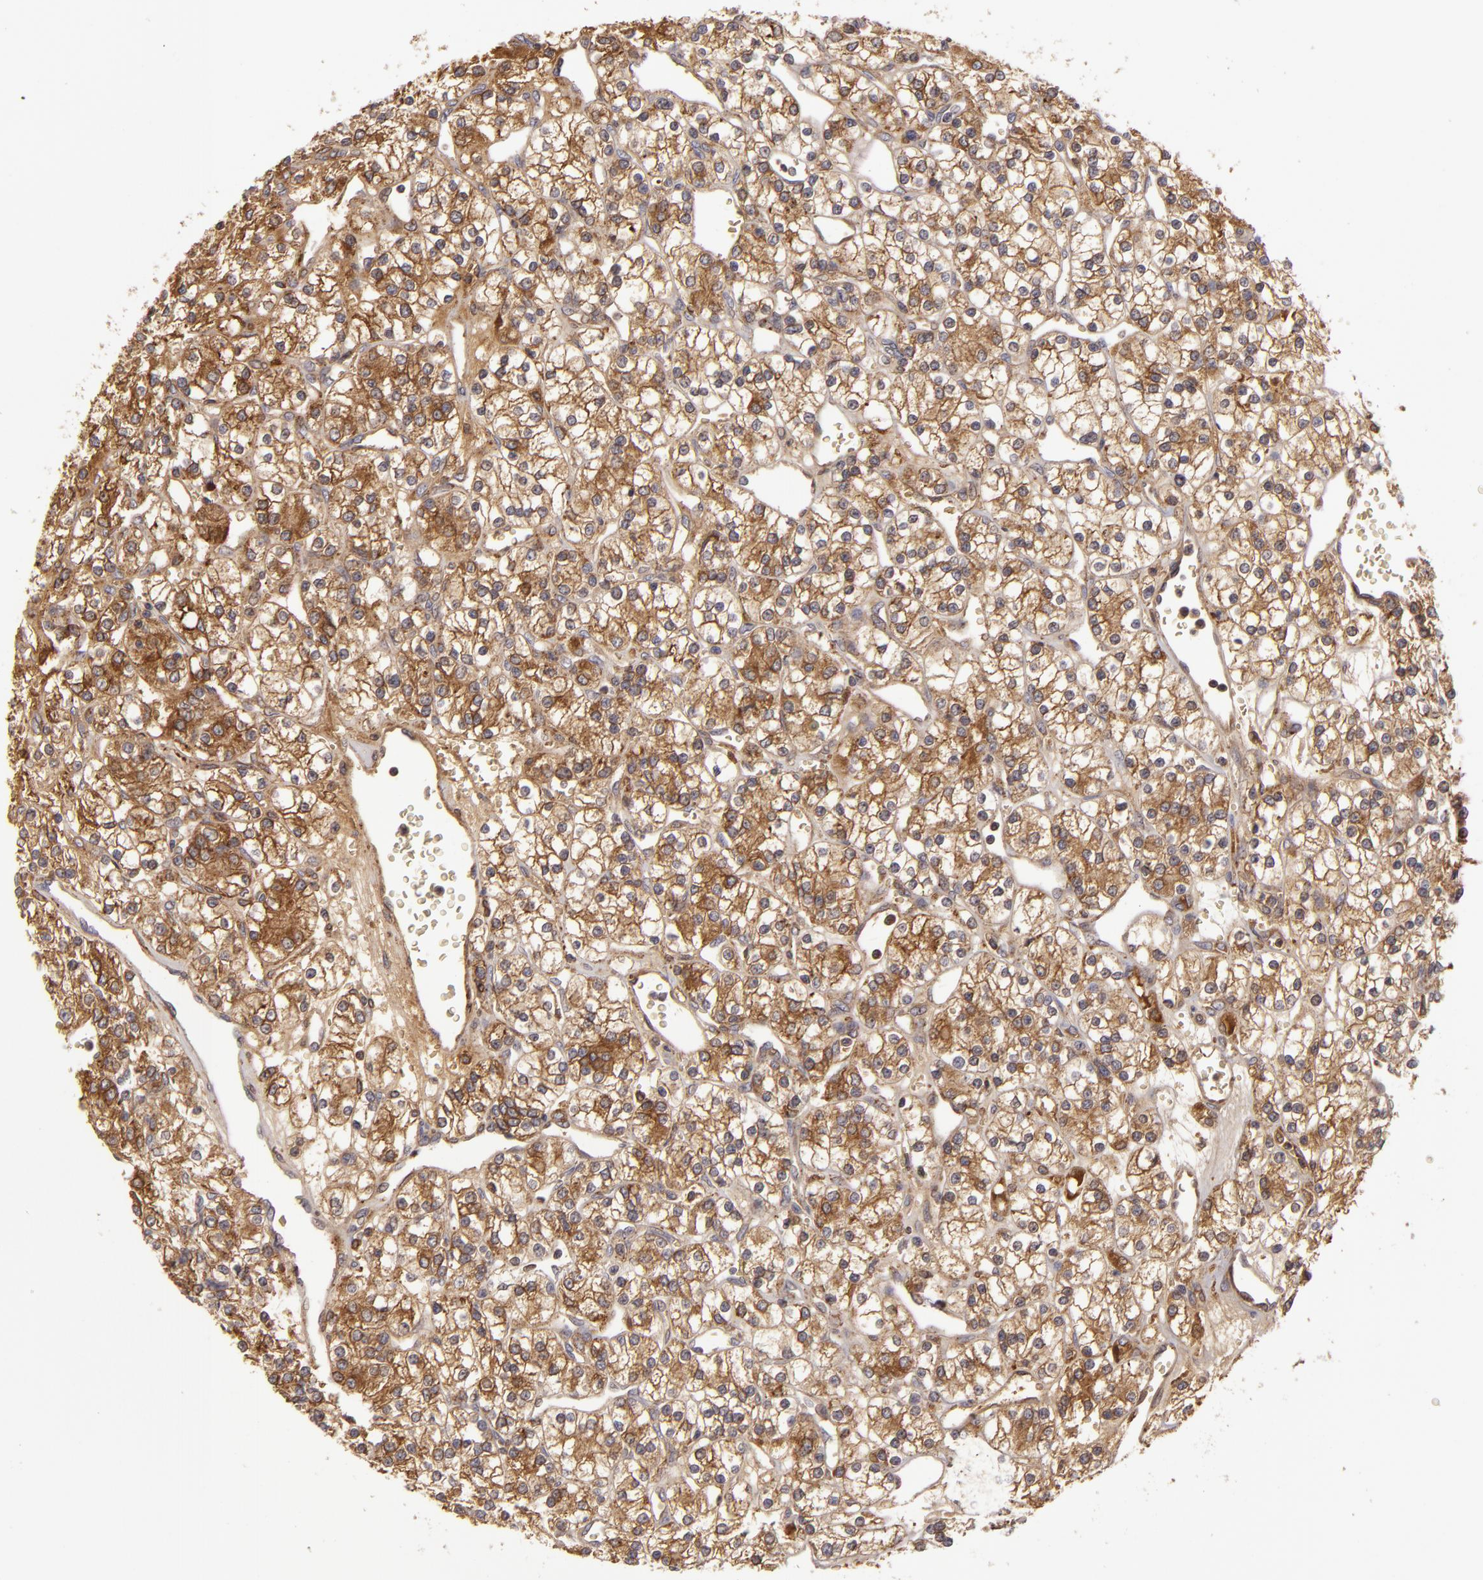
{"staining": {"intensity": "strong", "quantity": ">75%", "location": "cytoplasmic/membranous"}, "tissue": "renal cancer", "cell_type": "Tumor cells", "image_type": "cancer", "snomed": [{"axis": "morphology", "description": "Adenocarcinoma, NOS"}, {"axis": "topography", "description": "Kidney"}], "caption": "An image of human adenocarcinoma (renal) stained for a protein reveals strong cytoplasmic/membranous brown staining in tumor cells.", "gene": "CFB", "patient": {"sex": "female", "age": 62}}